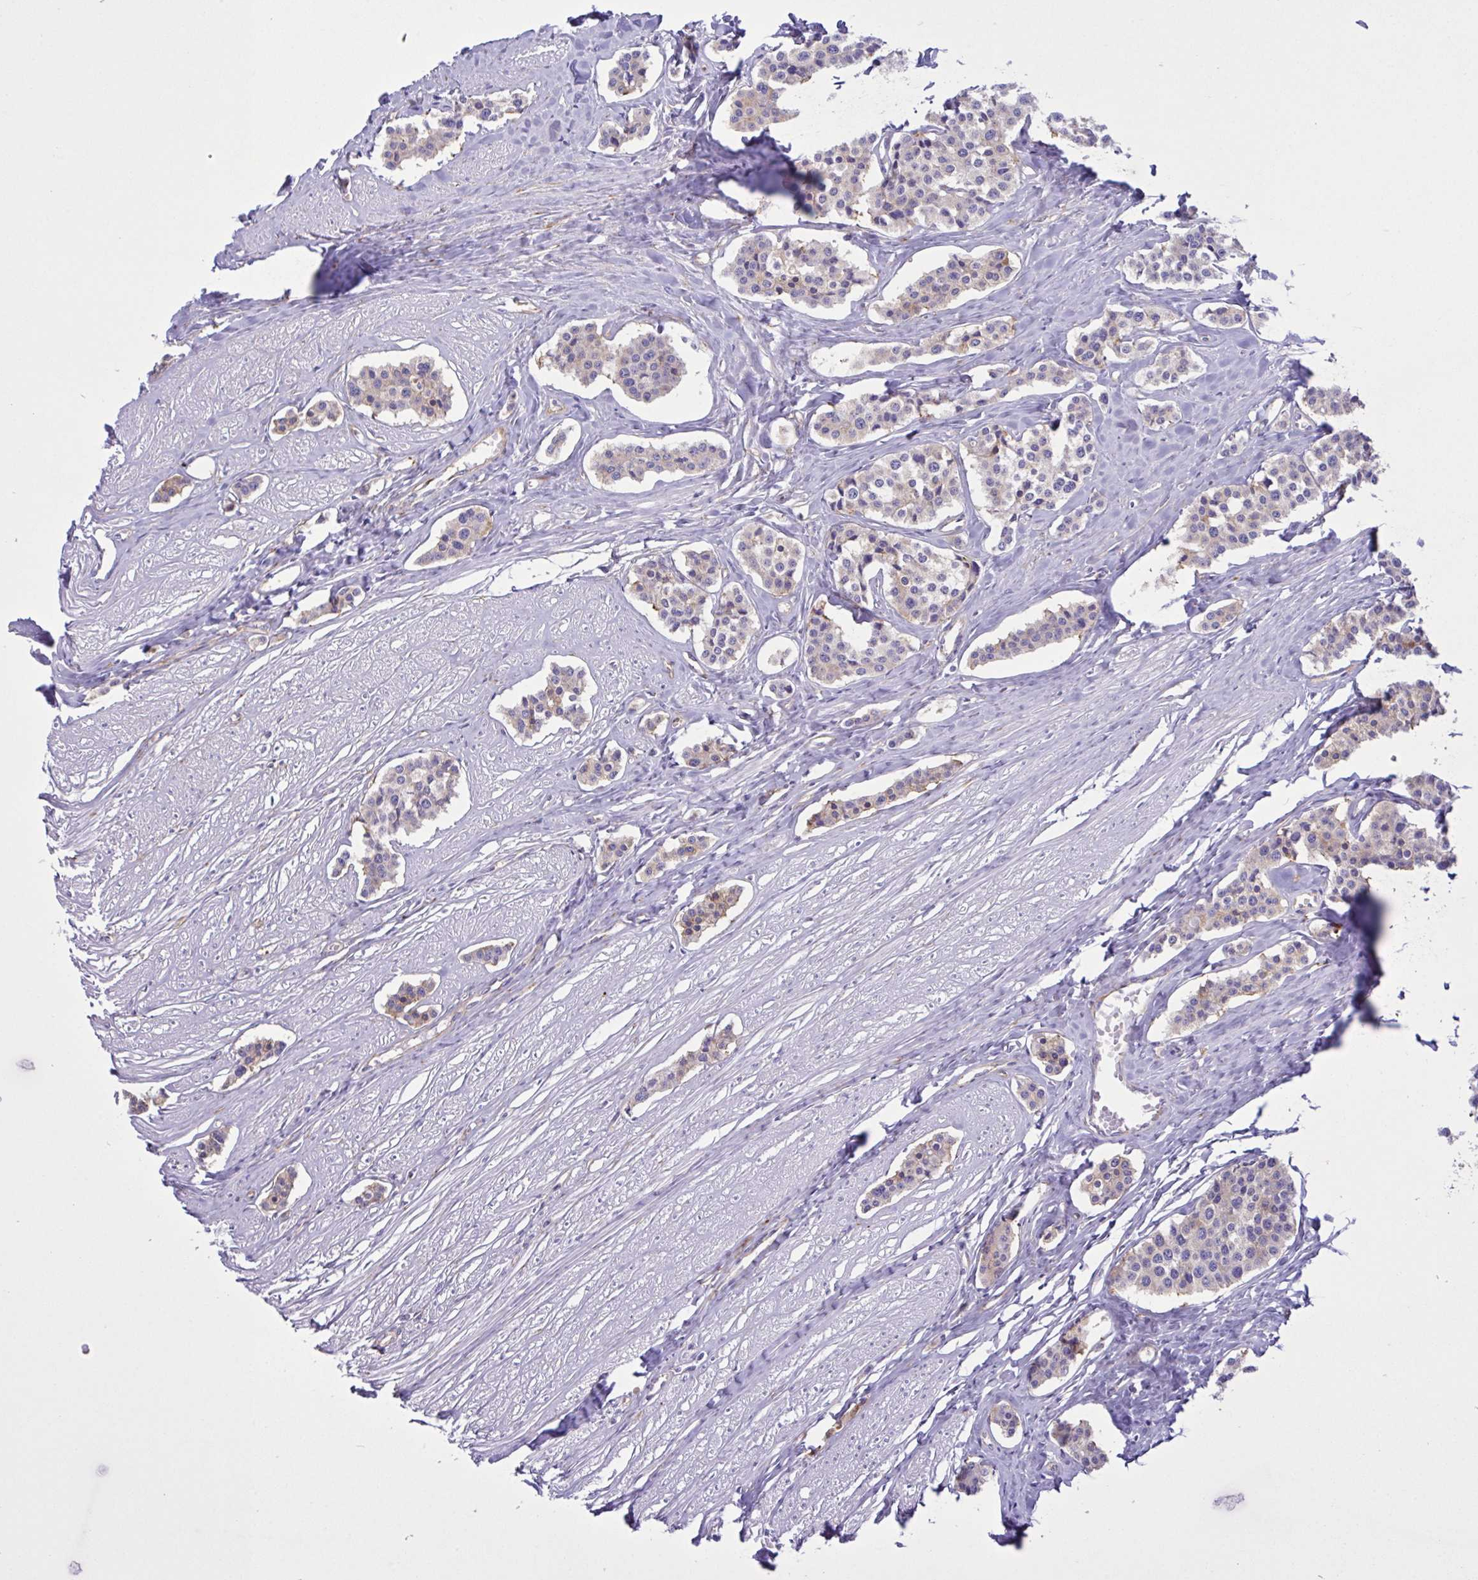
{"staining": {"intensity": "weak", "quantity": ">75%", "location": "cytoplasmic/membranous"}, "tissue": "carcinoid", "cell_type": "Tumor cells", "image_type": "cancer", "snomed": [{"axis": "morphology", "description": "Carcinoid, malignant, NOS"}, {"axis": "topography", "description": "Small intestine"}], "caption": "Carcinoid stained for a protein (brown) displays weak cytoplasmic/membranous positive staining in approximately >75% of tumor cells.", "gene": "OR51M1", "patient": {"sex": "male", "age": 60}}